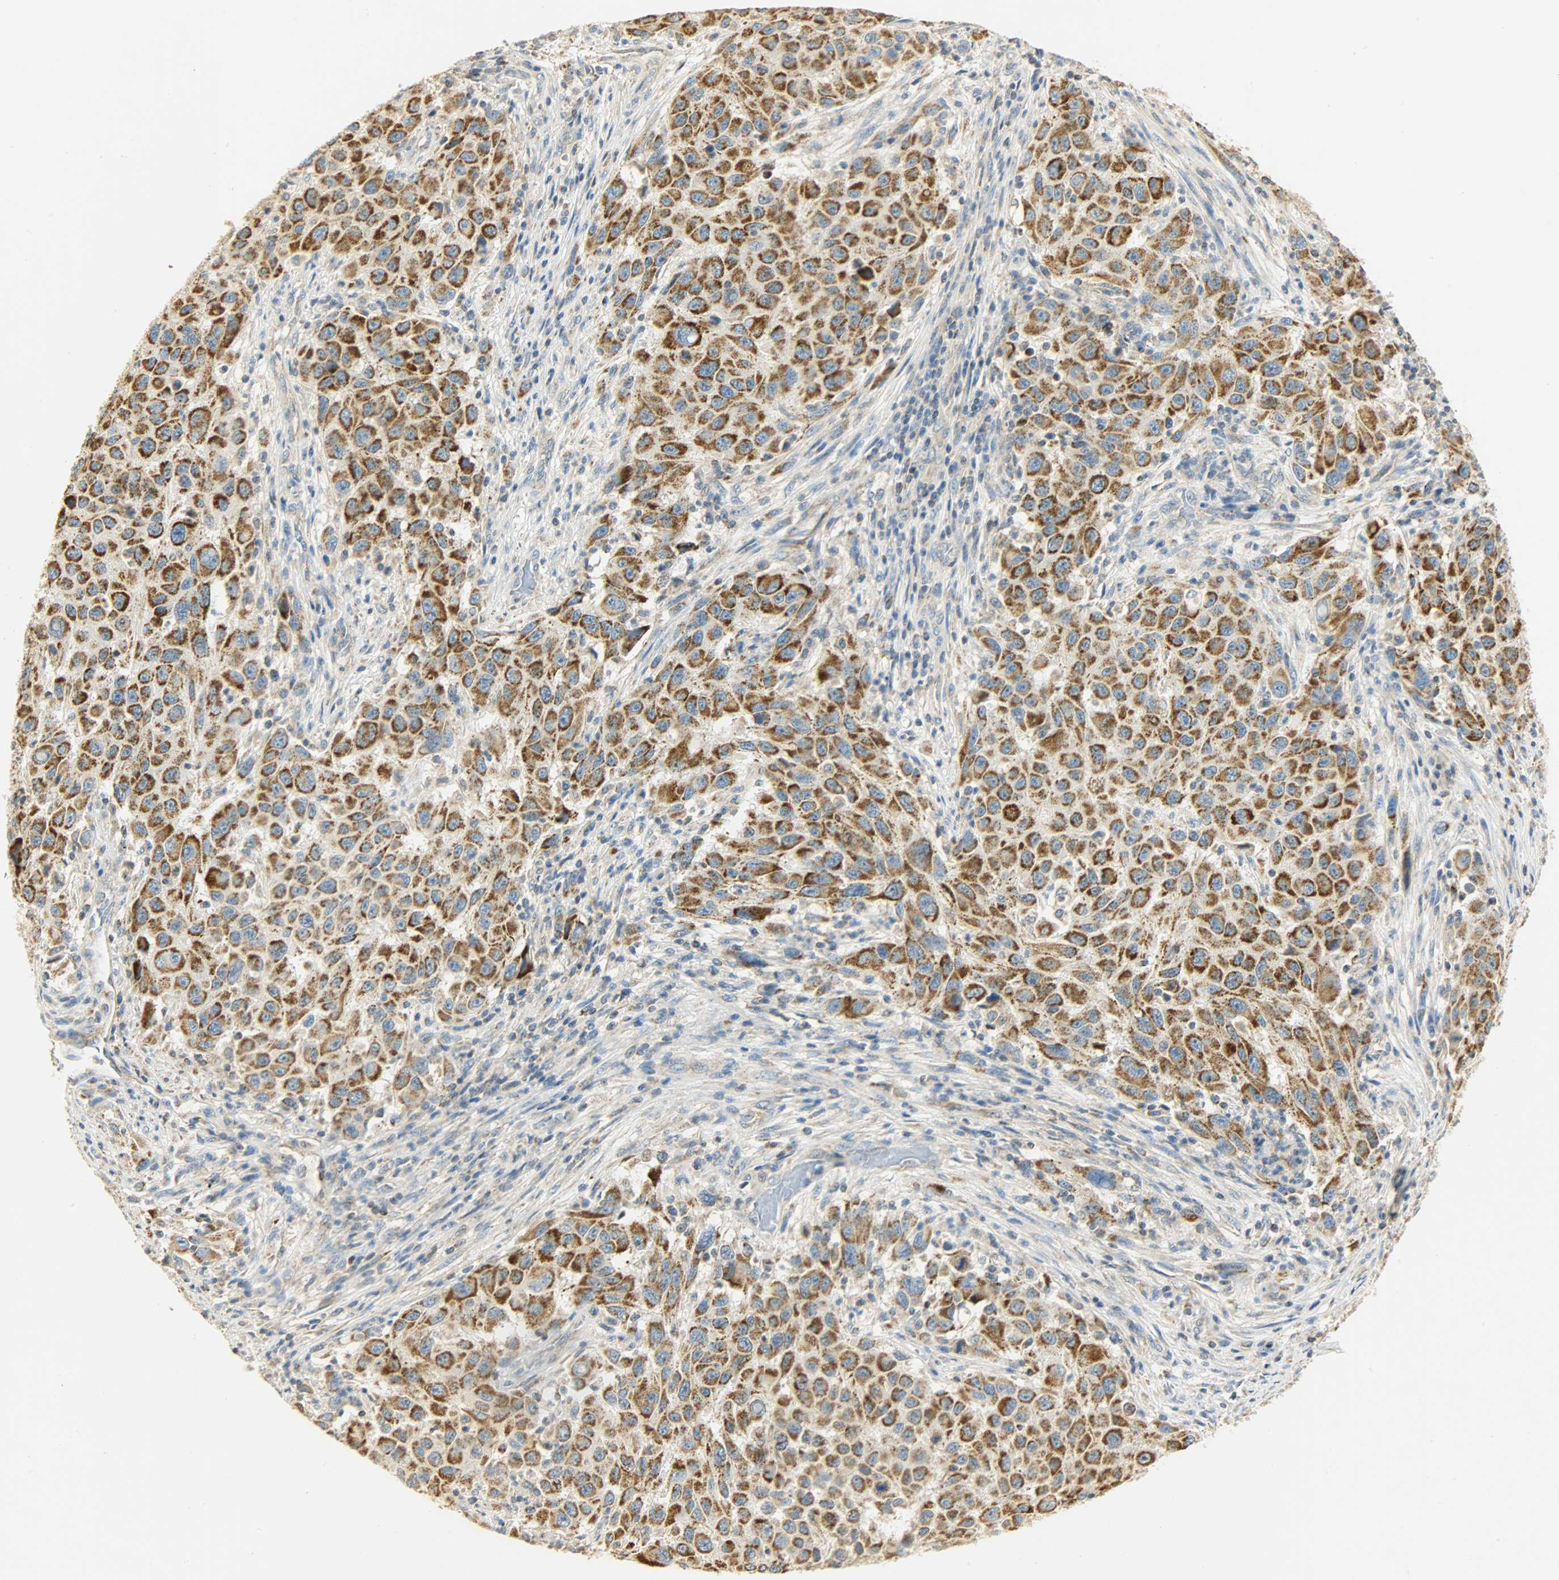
{"staining": {"intensity": "strong", "quantity": ">75%", "location": "cytoplasmic/membranous"}, "tissue": "melanoma", "cell_type": "Tumor cells", "image_type": "cancer", "snomed": [{"axis": "morphology", "description": "Malignant melanoma, Metastatic site"}, {"axis": "topography", "description": "Lymph node"}], "caption": "Immunohistochemical staining of melanoma shows strong cytoplasmic/membranous protein staining in approximately >75% of tumor cells.", "gene": "NNT", "patient": {"sex": "male", "age": 61}}